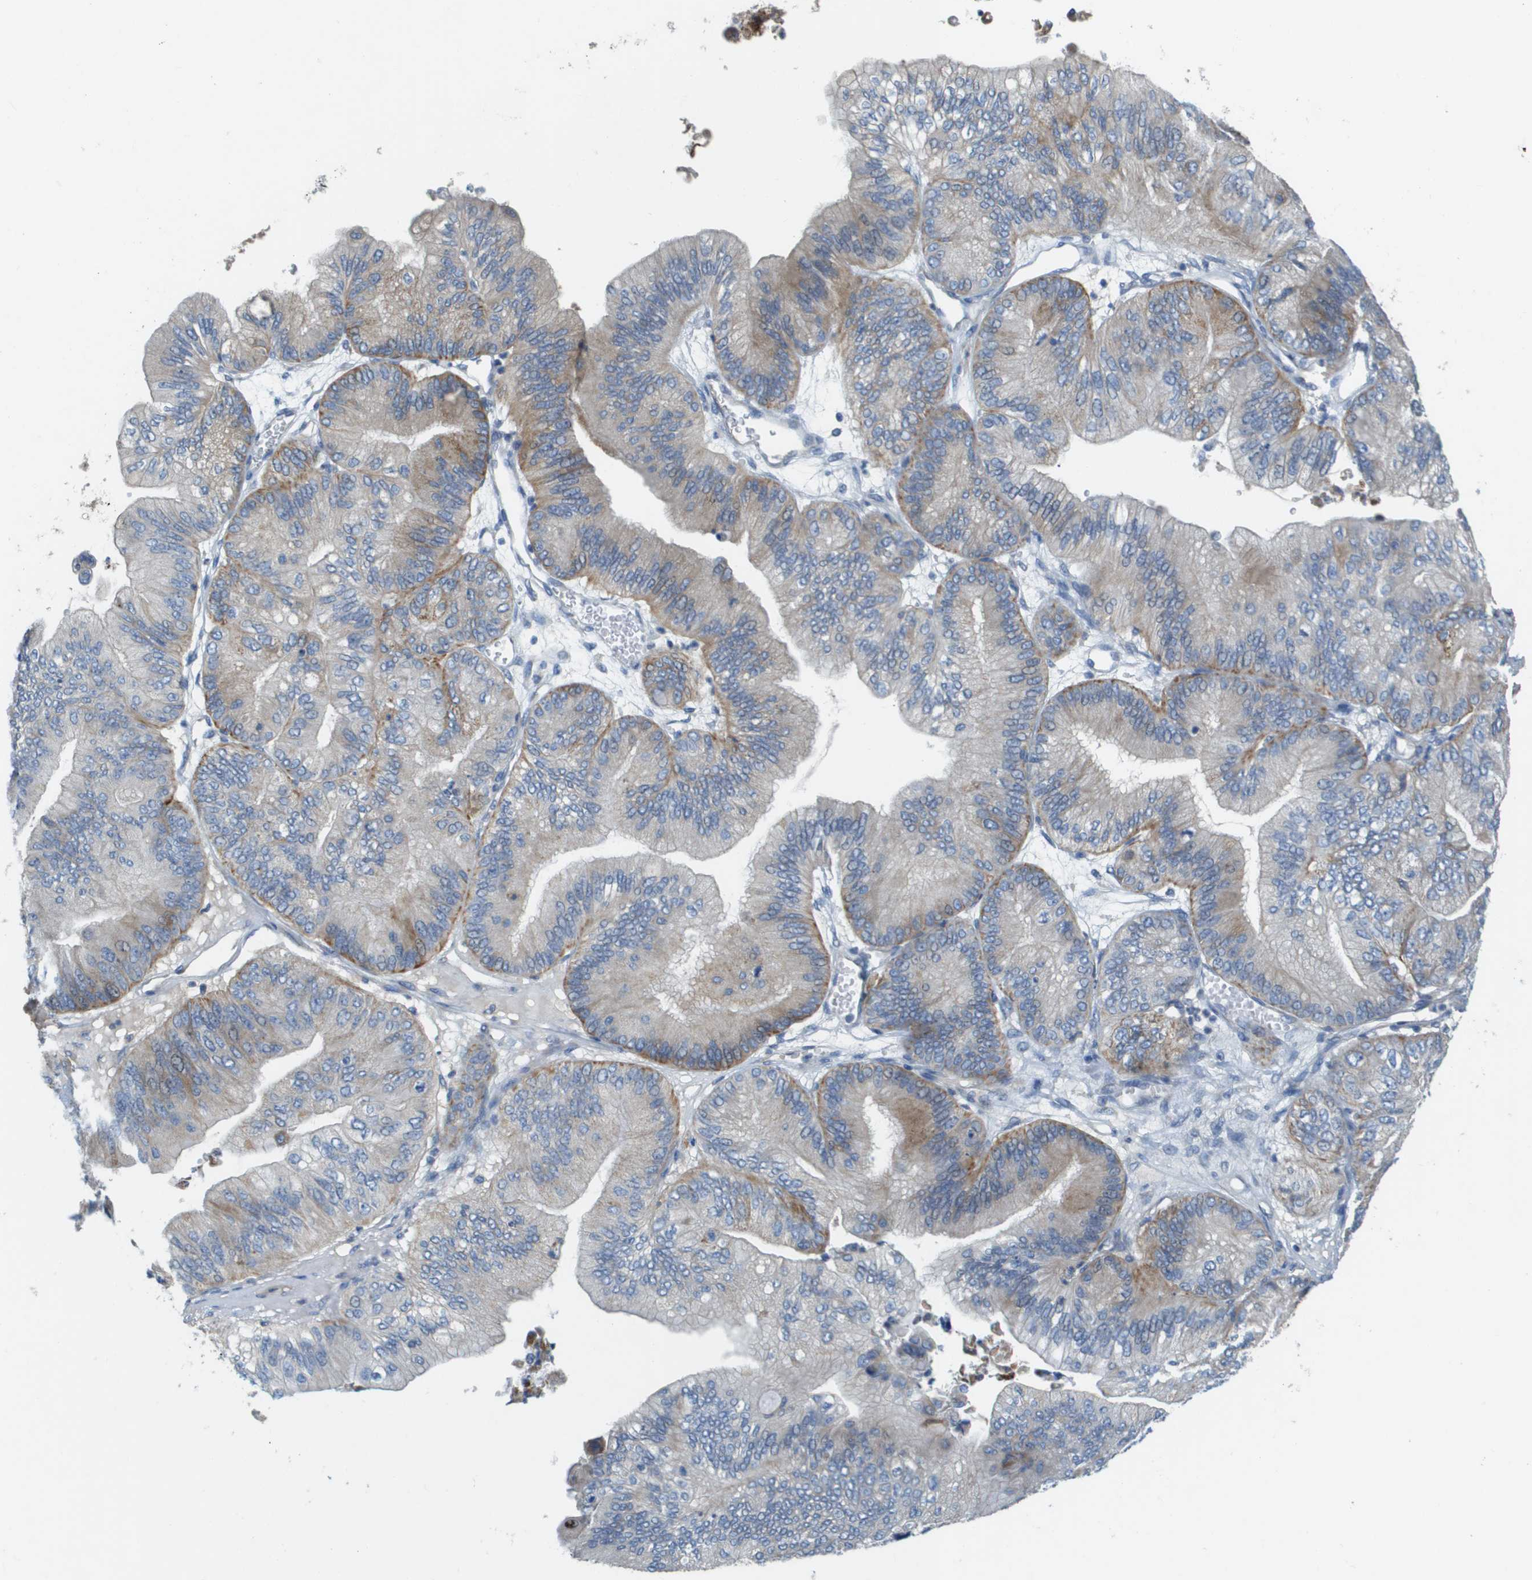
{"staining": {"intensity": "moderate", "quantity": "<25%", "location": "cytoplasmic/membranous"}, "tissue": "ovarian cancer", "cell_type": "Tumor cells", "image_type": "cancer", "snomed": [{"axis": "morphology", "description": "Cystadenocarcinoma, mucinous, NOS"}, {"axis": "topography", "description": "Ovary"}], "caption": "An IHC image of neoplastic tissue is shown. Protein staining in brown shows moderate cytoplasmic/membranous positivity in ovarian cancer within tumor cells. (IHC, brightfield microscopy, high magnification).", "gene": "CASP10", "patient": {"sex": "female", "age": 61}}